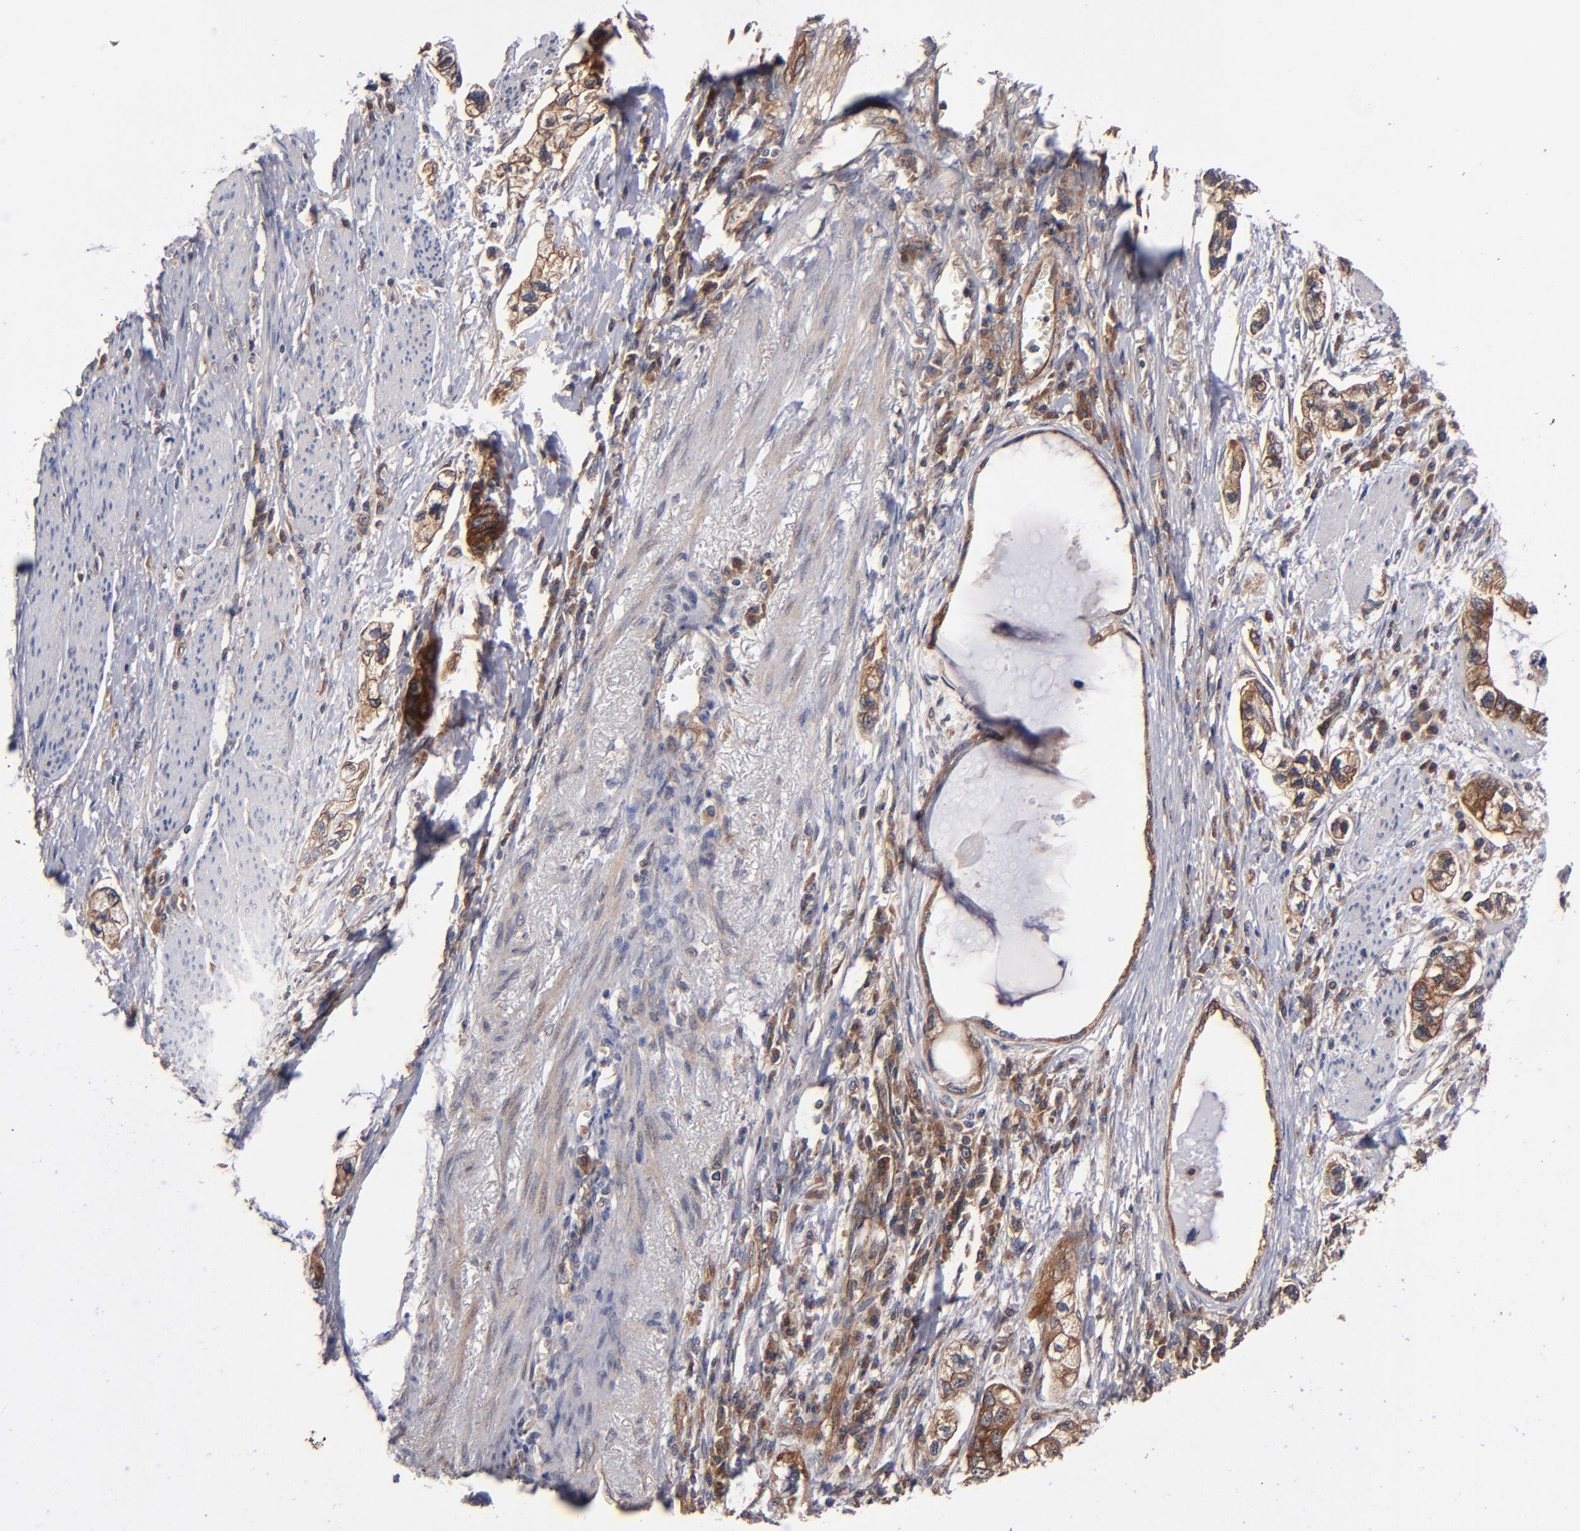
{"staining": {"intensity": "strong", "quantity": ">75%", "location": "cytoplasmic/membranous"}, "tissue": "stomach cancer", "cell_type": "Tumor cells", "image_type": "cancer", "snomed": [{"axis": "morphology", "description": "Adenocarcinoma, NOS"}, {"axis": "topography", "description": "Stomach, lower"}], "caption": "Stomach cancer stained with a protein marker reveals strong staining in tumor cells.", "gene": "BDKRB1", "patient": {"sex": "female", "age": 93}}